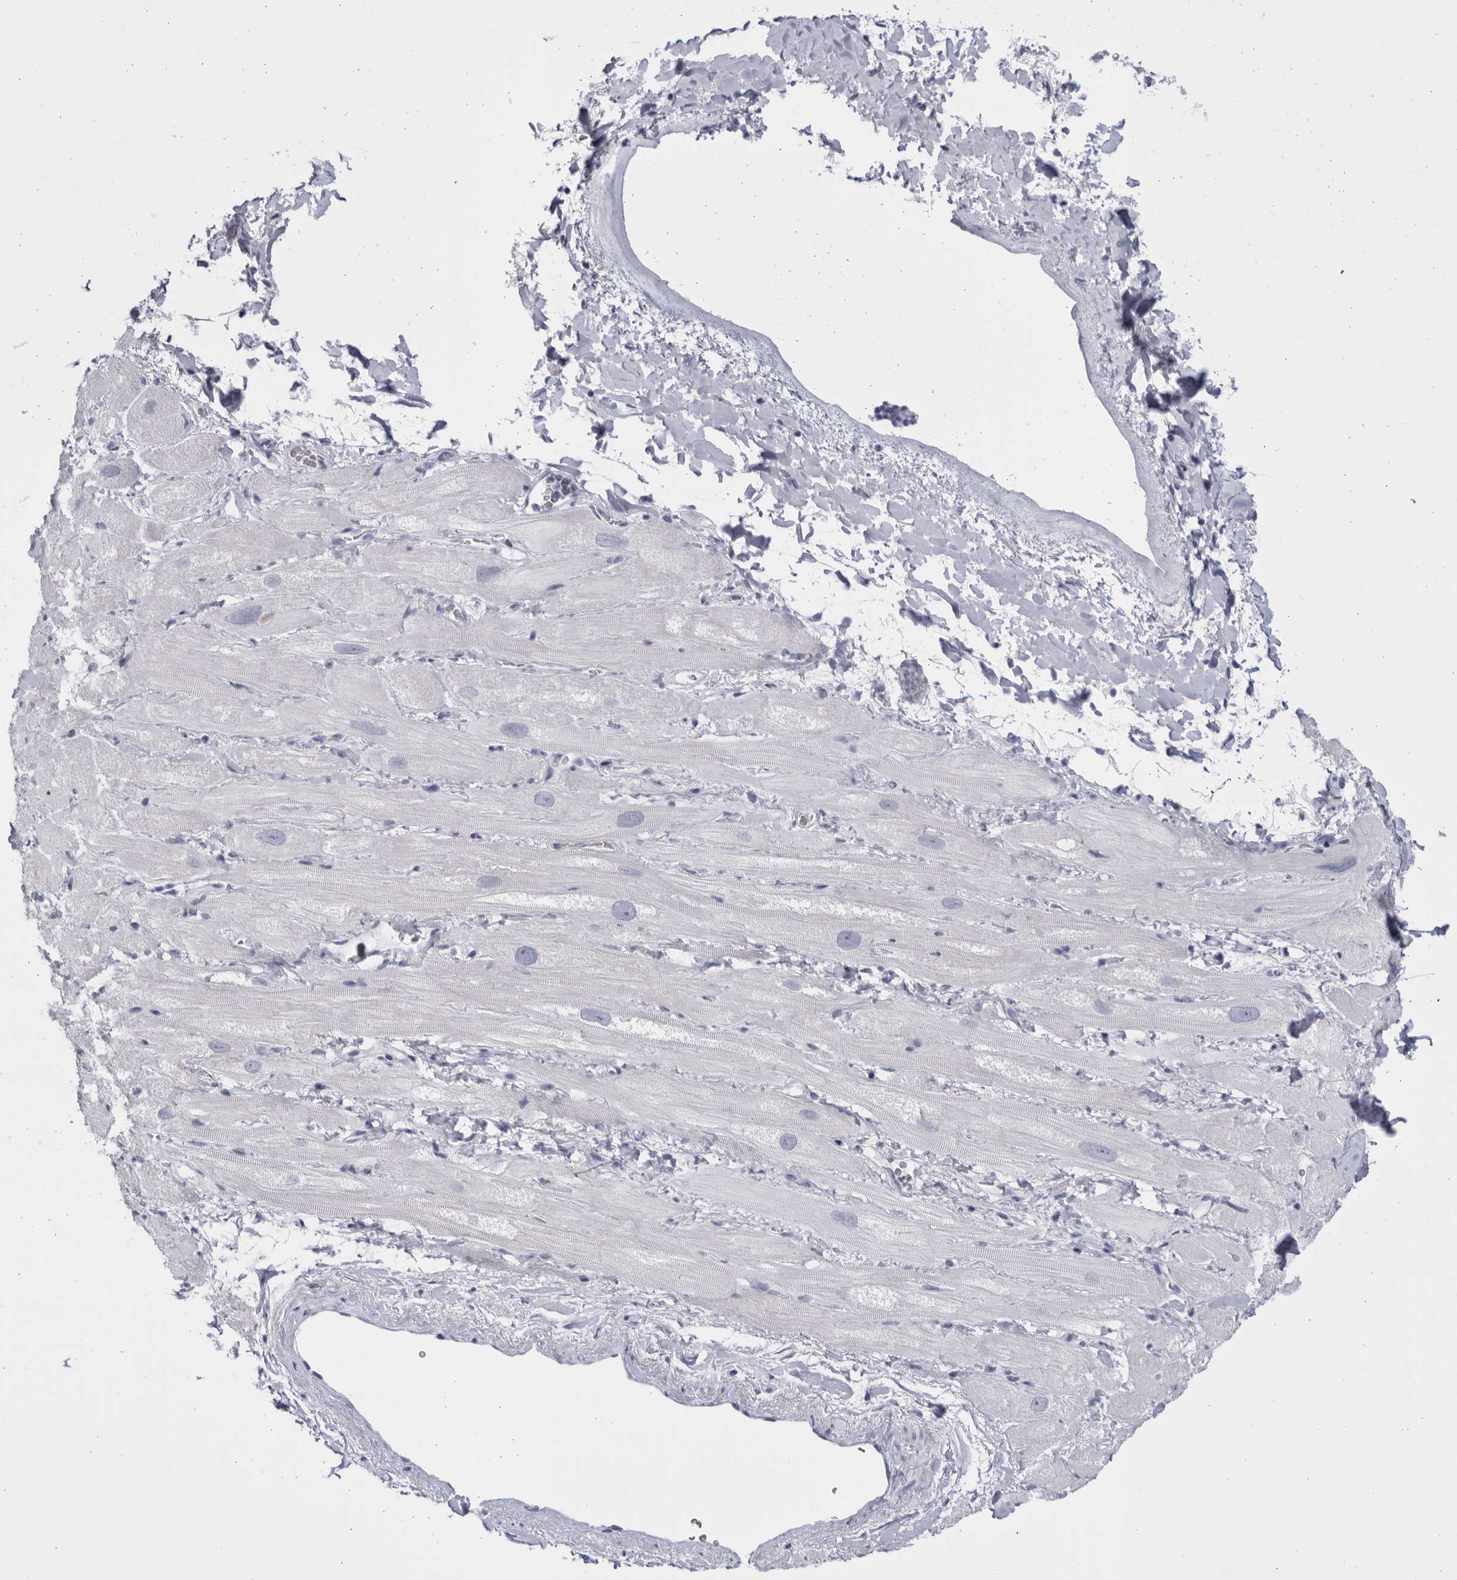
{"staining": {"intensity": "negative", "quantity": "none", "location": "none"}, "tissue": "heart muscle", "cell_type": "Cardiomyocytes", "image_type": "normal", "snomed": [{"axis": "morphology", "description": "Normal tissue, NOS"}, {"axis": "topography", "description": "Heart"}], "caption": "Heart muscle stained for a protein using immunohistochemistry (IHC) reveals no staining cardiomyocytes.", "gene": "CCDC181", "patient": {"sex": "male", "age": 49}}